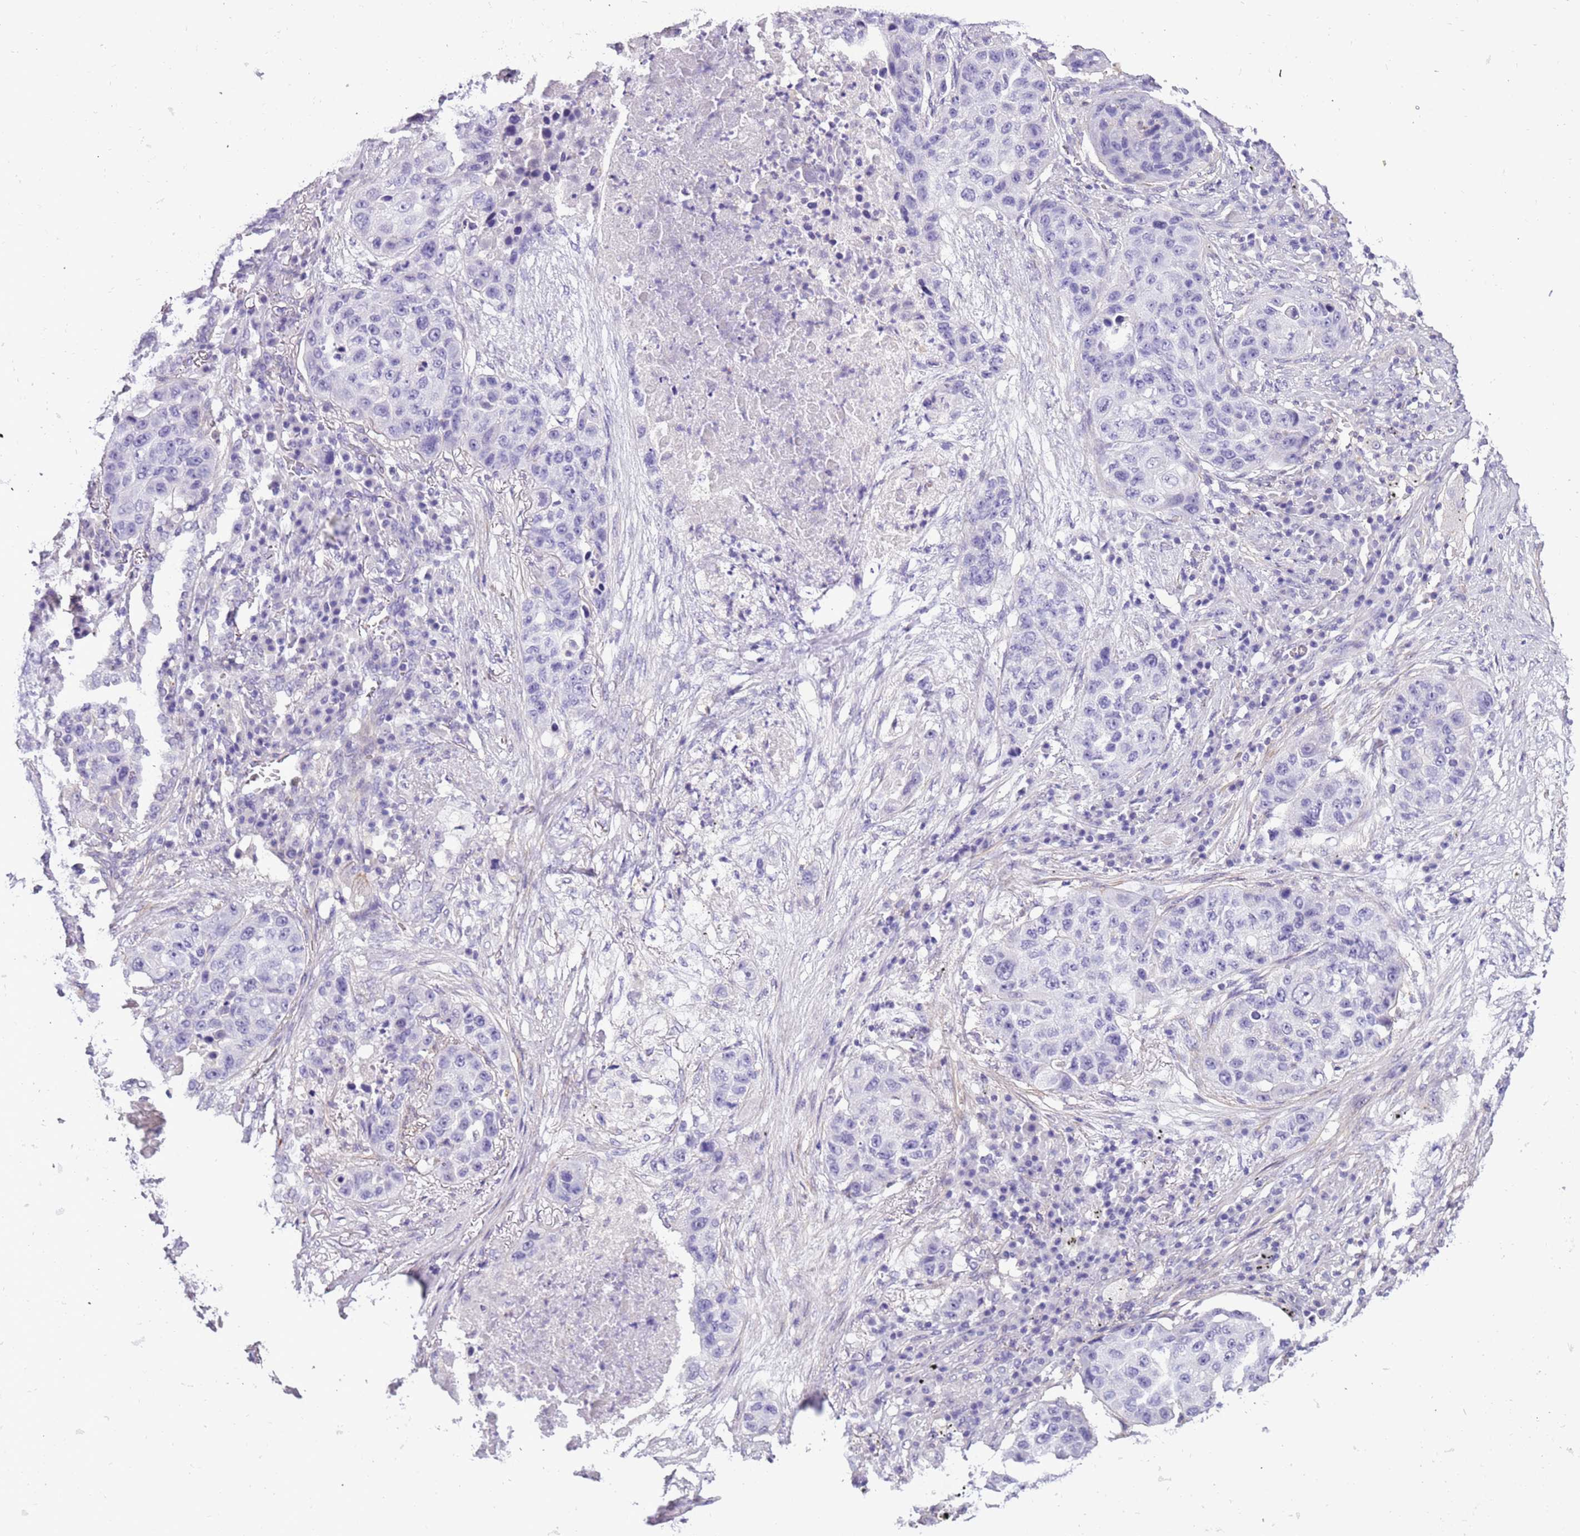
{"staining": {"intensity": "negative", "quantity": "none", "location": "none"}, "tissue": "lung cancer", "cell_type": "Tumor cells", "image_type": "cancer", "snomed": [{"axis": "morphology", "description": "Squamous cell carcinoma, NOS"}, {"axis": "topography", "description": "Lung"}], "caption": "A high-resolution image shows immunohistochemistry (IHC) staining of lung cancer, which displays no significant positivity in tumor cells. The staining was performed using DAB to visualize the protein expression in brown, while the nuclei were stained in blue with hematoxylin (Magnification: 20x).", "gene": "PCGF2", "patient": {"sex": "female", "age": 63}}